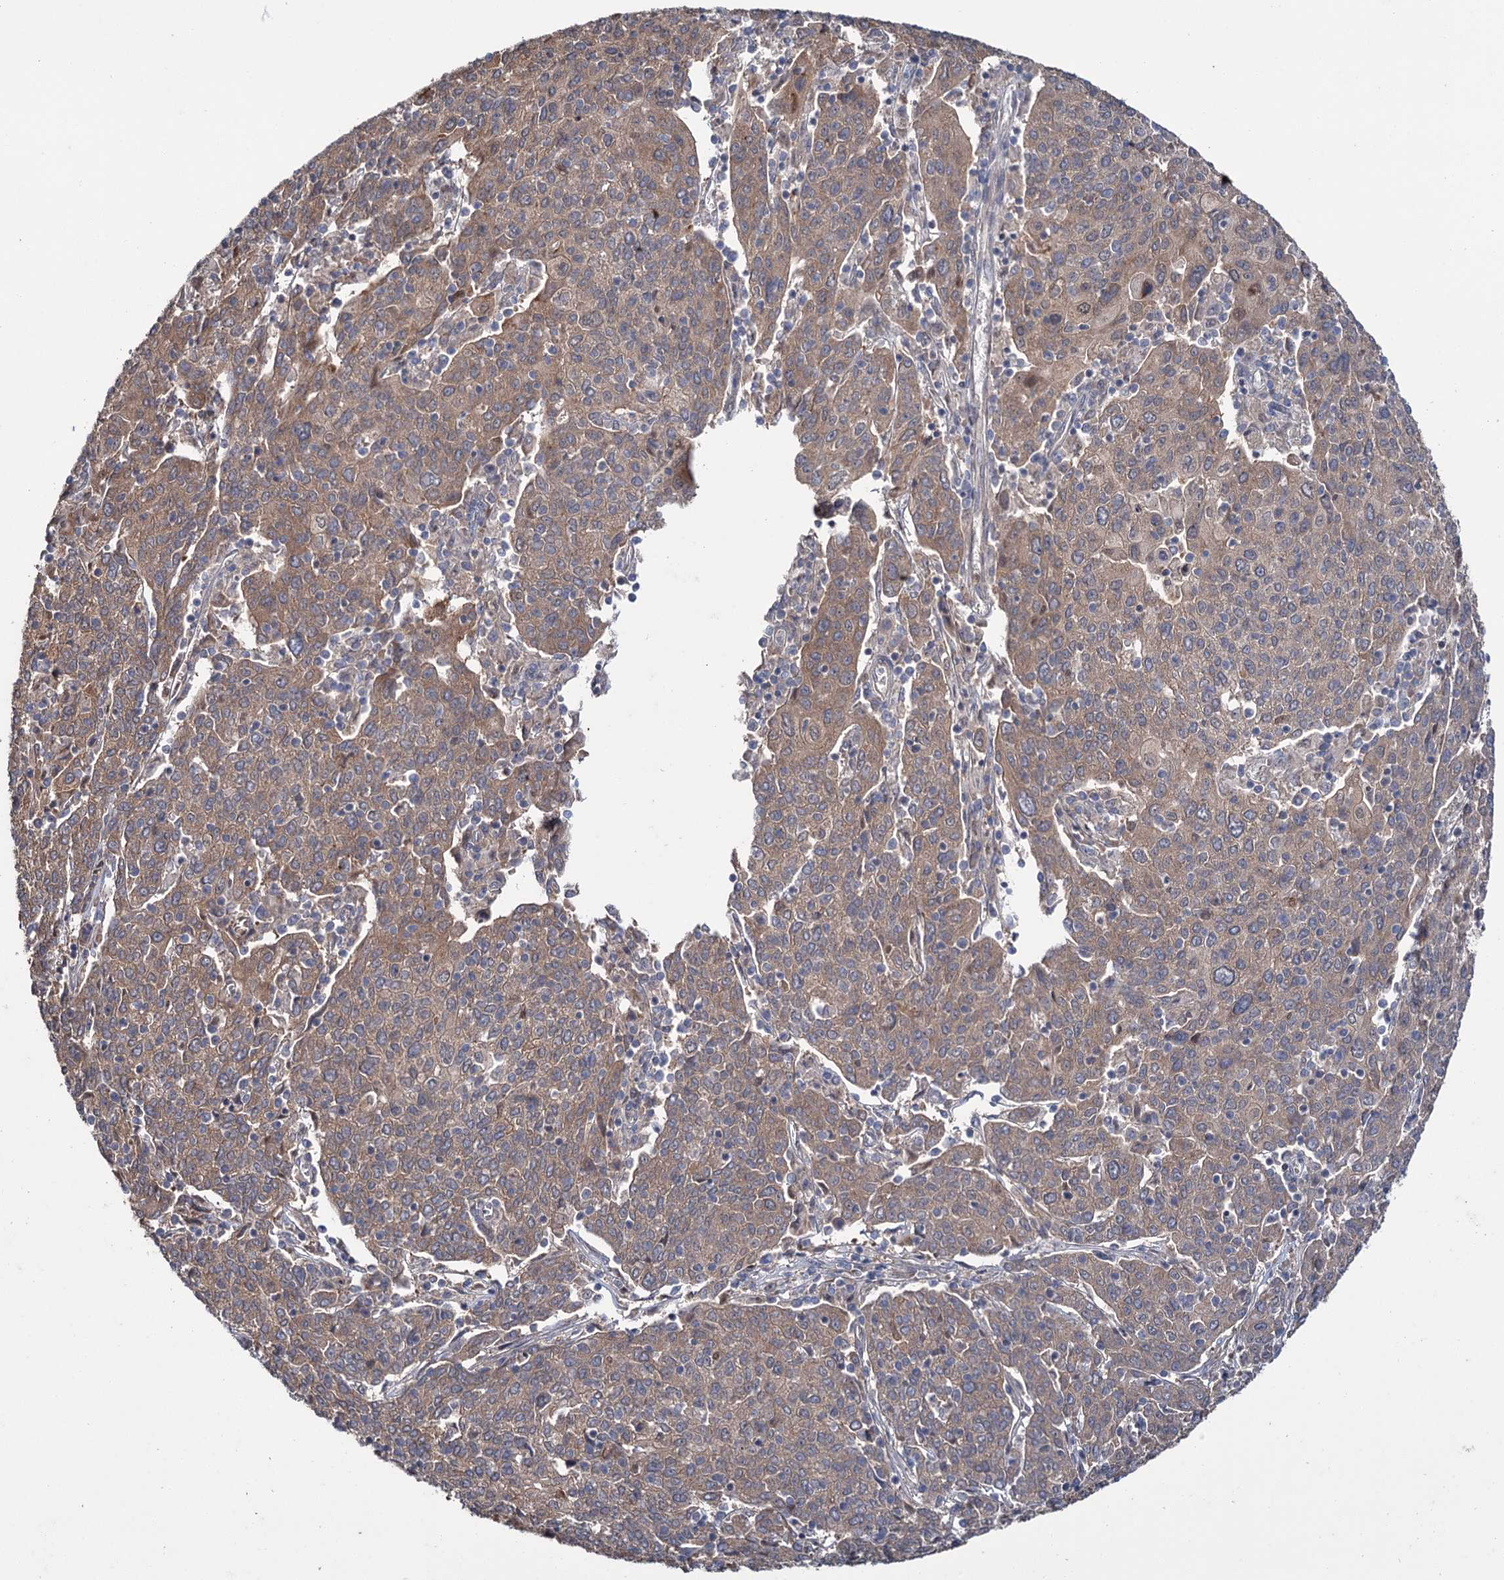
{"staining": {"intensity": "moderate", "quantity": ">75%", "location": "cytoplasmic/membranous"}, "tissue": "cervical cancer", "cell_type": "Tumor cells", "image_type": "cancer", "snomed": [{"axis": "morphology", "description": "Squamous cell carcinoma, NOS"}, {"axis": "topography", "description": "Cervix"}], "caption": "IHC photomicrograph of cervical cancer (squamous cell carcinoma) stained for a protein (brown), which demonstrates medium levels of moderate cytoplasmic/membranous expression in about >75% of tumor cells.", "gene": "PTPN3", "patient": {"sex": "female", "age": 67}}